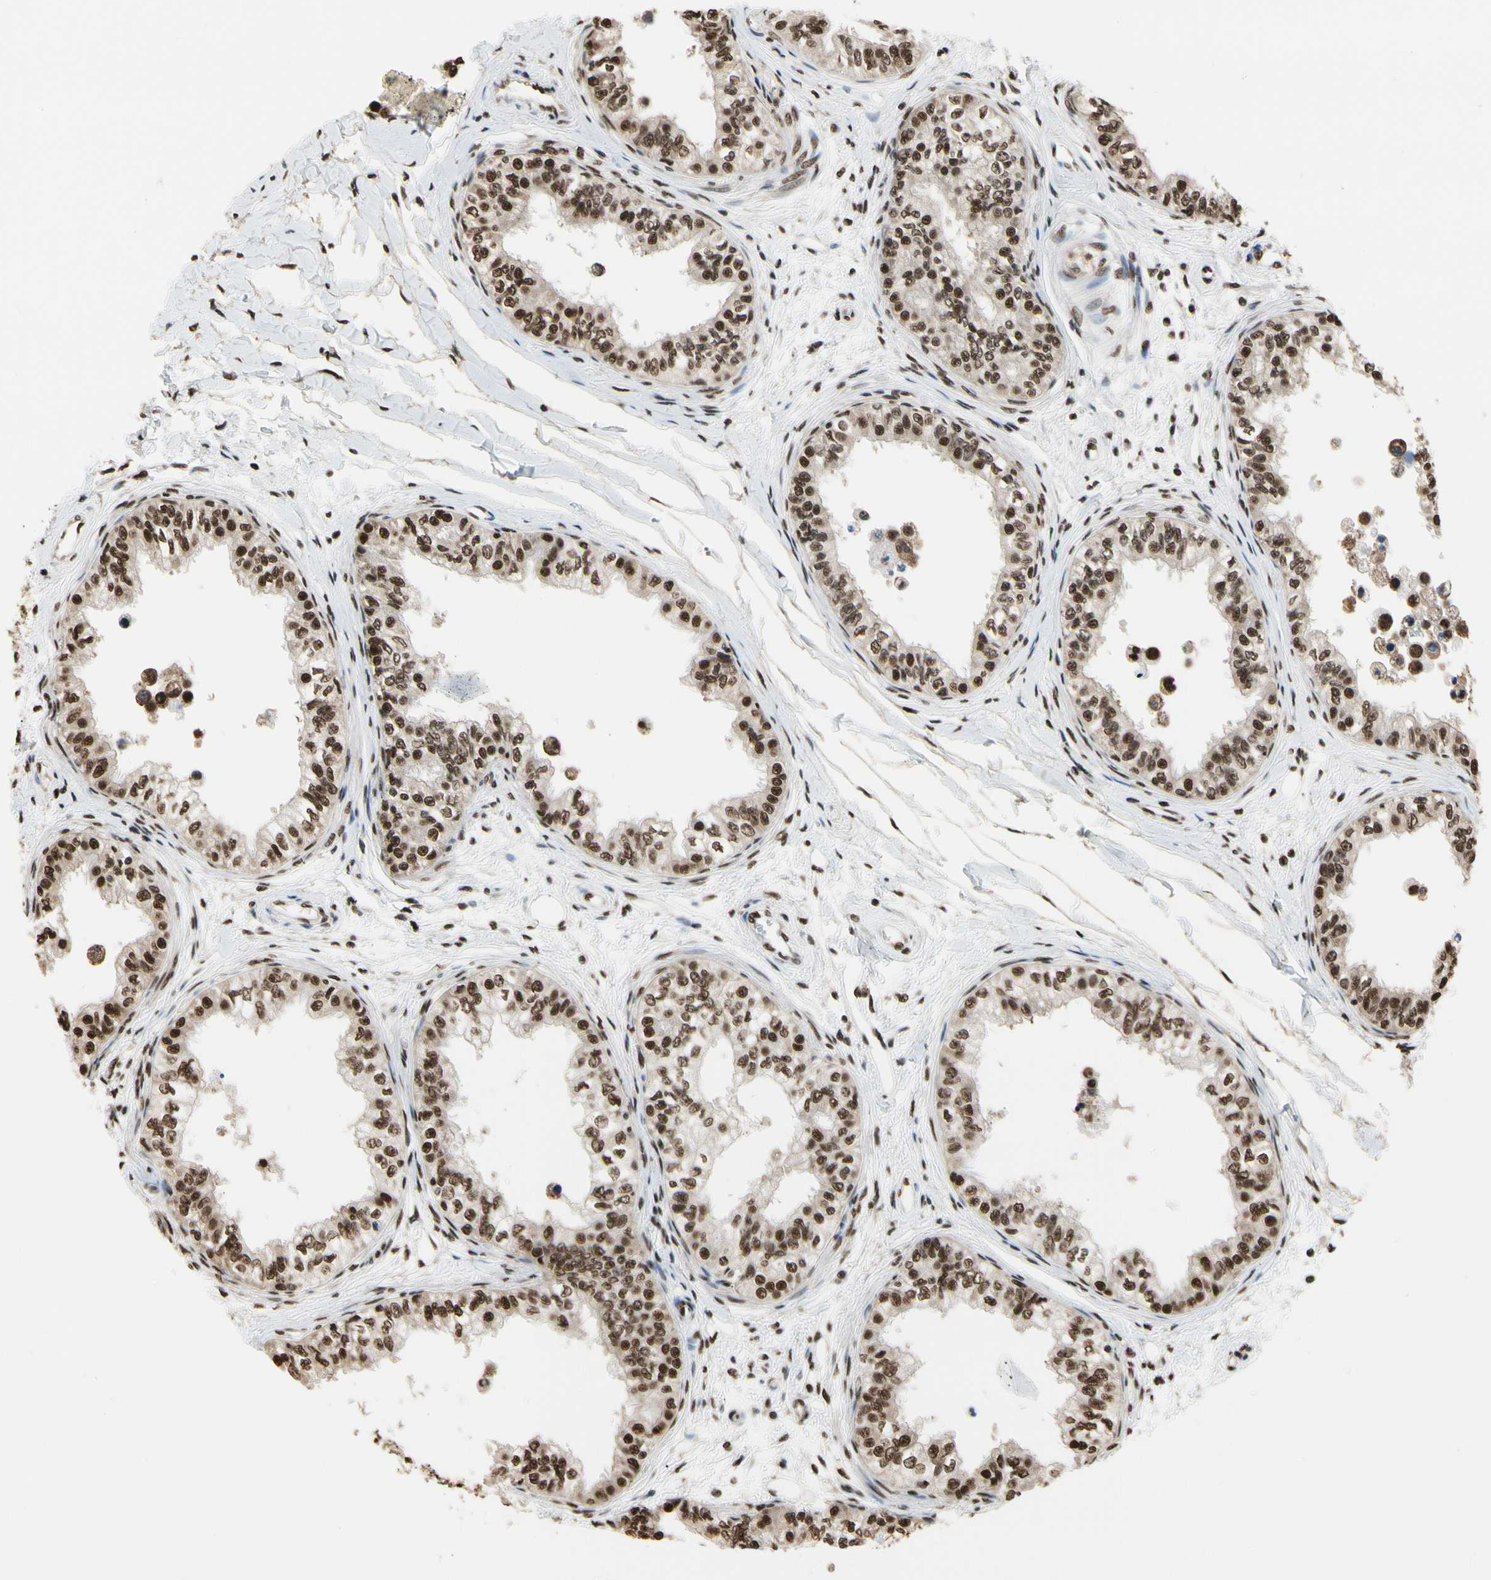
{"staining": {"intensity": "strong", "quantity": ">75%", "location": "nuclear"}, "tissue": "epididymis", "cell_type": "Glandular cells", "image_type": "normal", "snomed": [{"axis": "morphology", "description": "Normal tissue, NOS"}, {"axis": "morphology", "description": "Adenocarcinoma, metastatic, NOS"}, {"axis": "topography", "description": "Testis"}, {"axis": "topography", "description": "Epididymis"}], "caption": "Immunohistochemistry (IHC) (DAB) staining of normal human epididymis demonstrates strong nuclear protein positivity in about >75% of glandular cells. The staining is performed using DAB brown chromogen to label protein expression. The nuclei are counter-stained blue using hematoxylin.", "gene": "HNRNPK", "patient": {"sex": "male", "age": 26}}